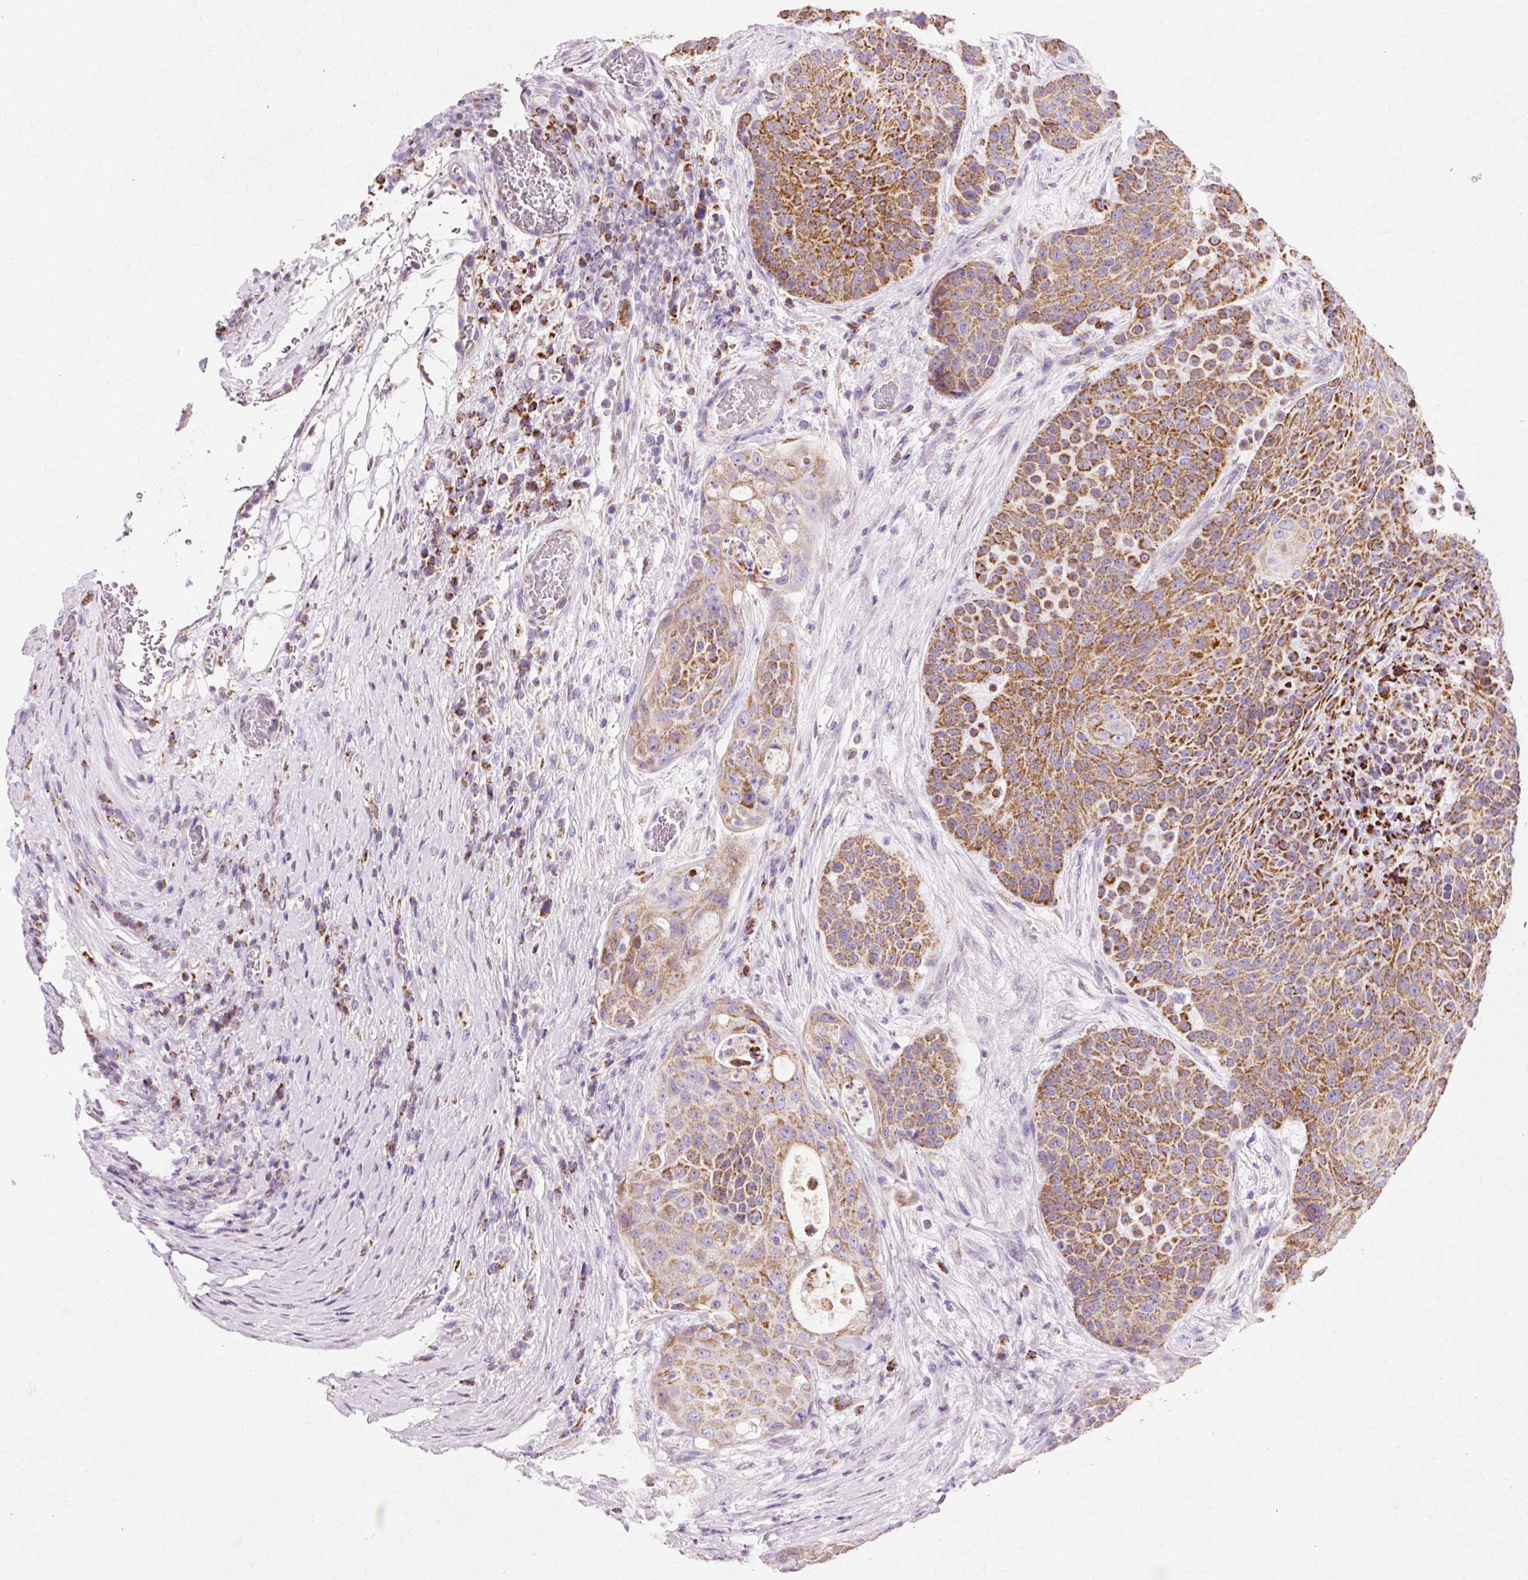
{"staining": {"intensity": "strong", "quantity": ">75%", "location": "cytoplasmic/membranous"}, "tissue": "urothelial cancer", "cell_type": "Tumor cells", "image_type": "cancer", "snomed": [{"axis": "morphology", "description": "Urothelial carcinoma, High grade"}, {"axis": "topography", "description": "Urinary bladder"}], "caption": "Human urothelial cancer stained for a protein (brown) demonstrates strong cytoplasmic/membranous positive positivity in approximately >75% of tumor cells.", "gene": "ATP5PO", "patient": {"sex": "female", "age": 63}}